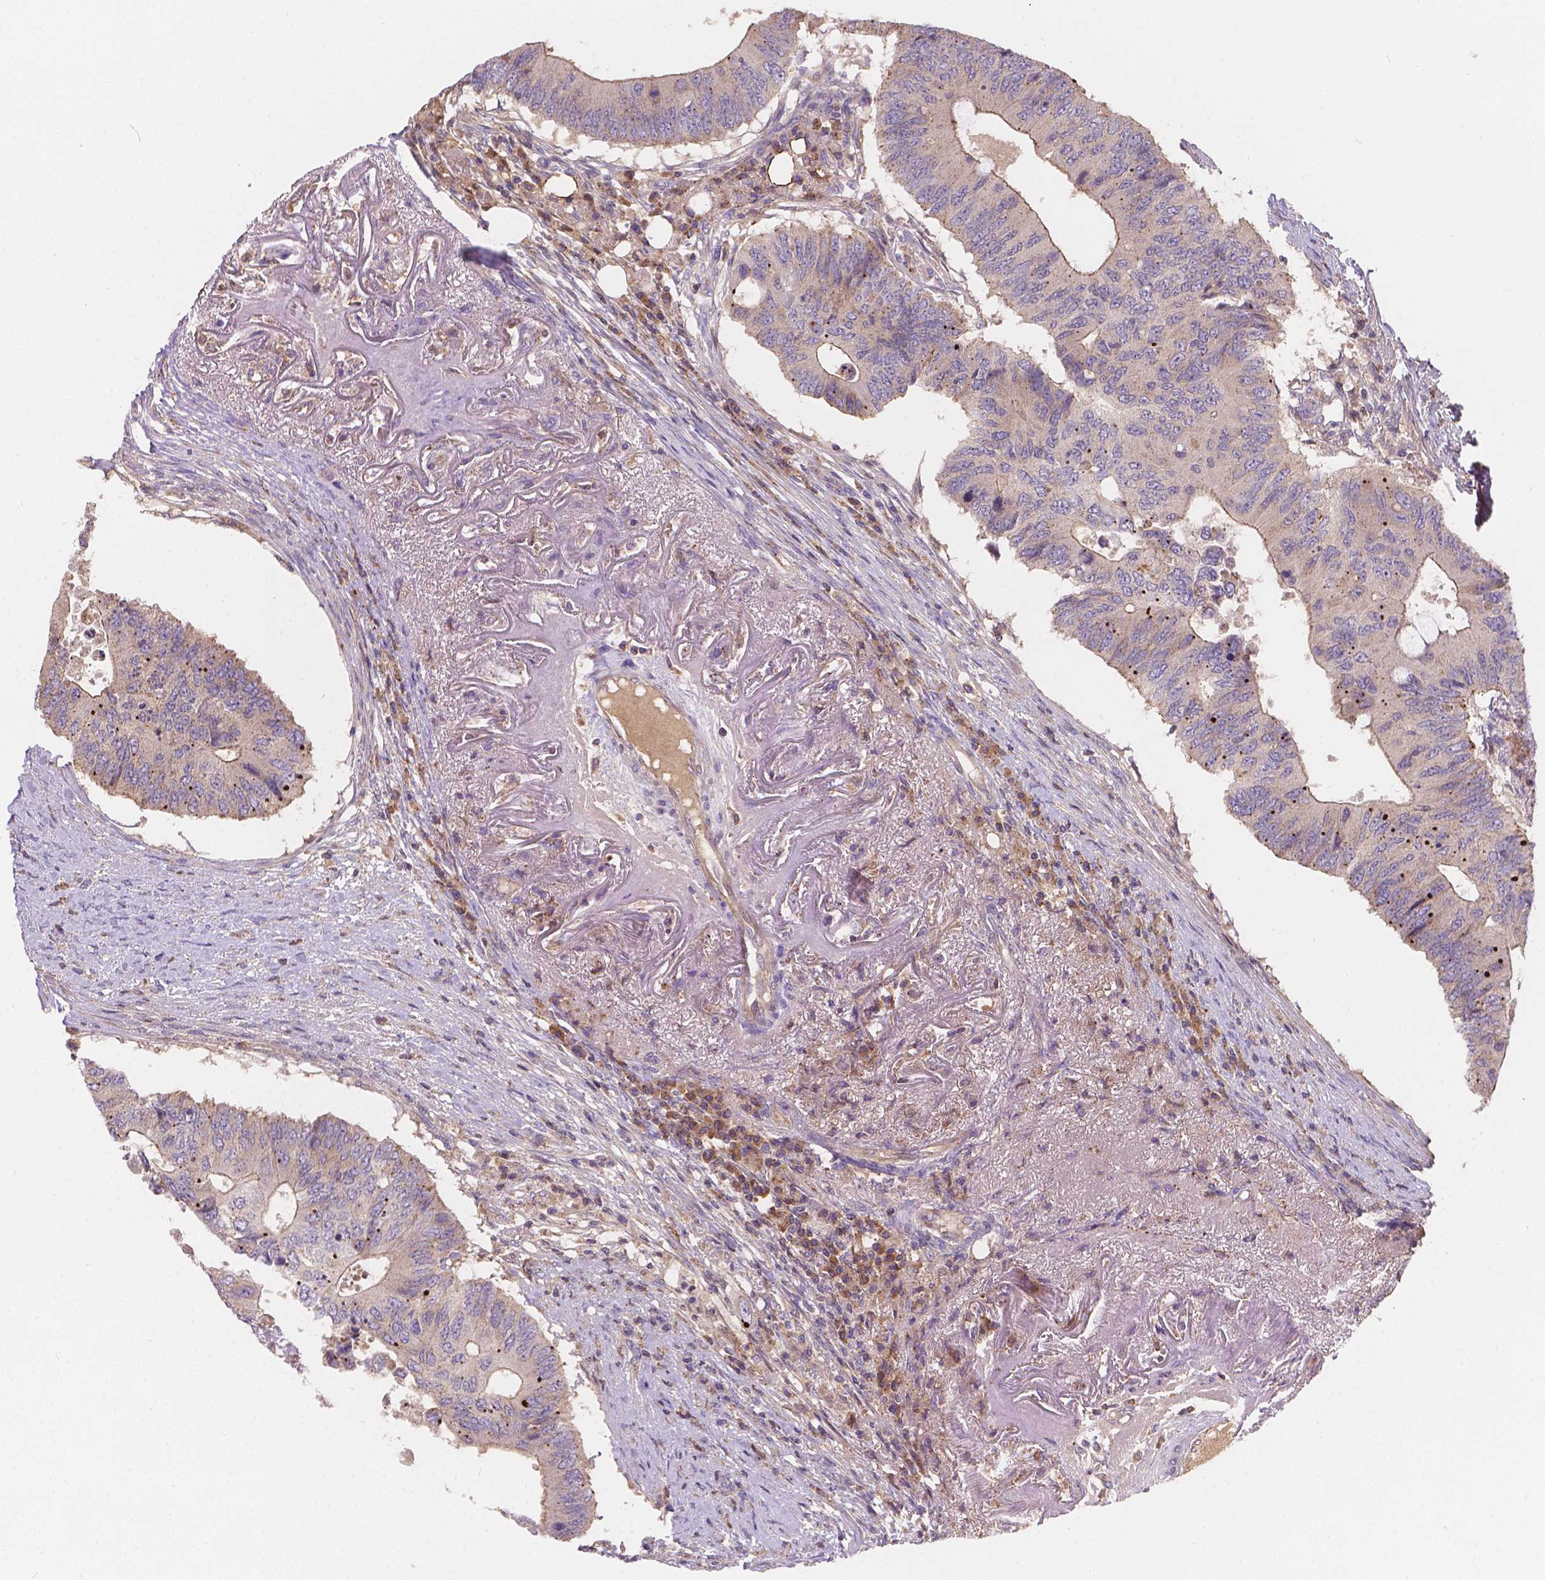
{"staining": {"intensity": "moderate", "quantity": "<25%", "location": "cytoplasmic/membranous"}, "tissue": "colorectal cancer", "cell_type": "Tumor cells", "image_type": "cancer", "snomed": [{"axis": "morphology", "description": "Adenocarcinoma, NOS"}, {"axis": "topography", "description": "Colon"}], "caption": "Immunohistochemical staining of colorectal cancer (adenocarcinoma) shows low levels of moderate cytoplasmic/membranous staining in about <25% of tumor cells.", "gene": "CDK10", "patient": {"sex": "male", "age": 71}}